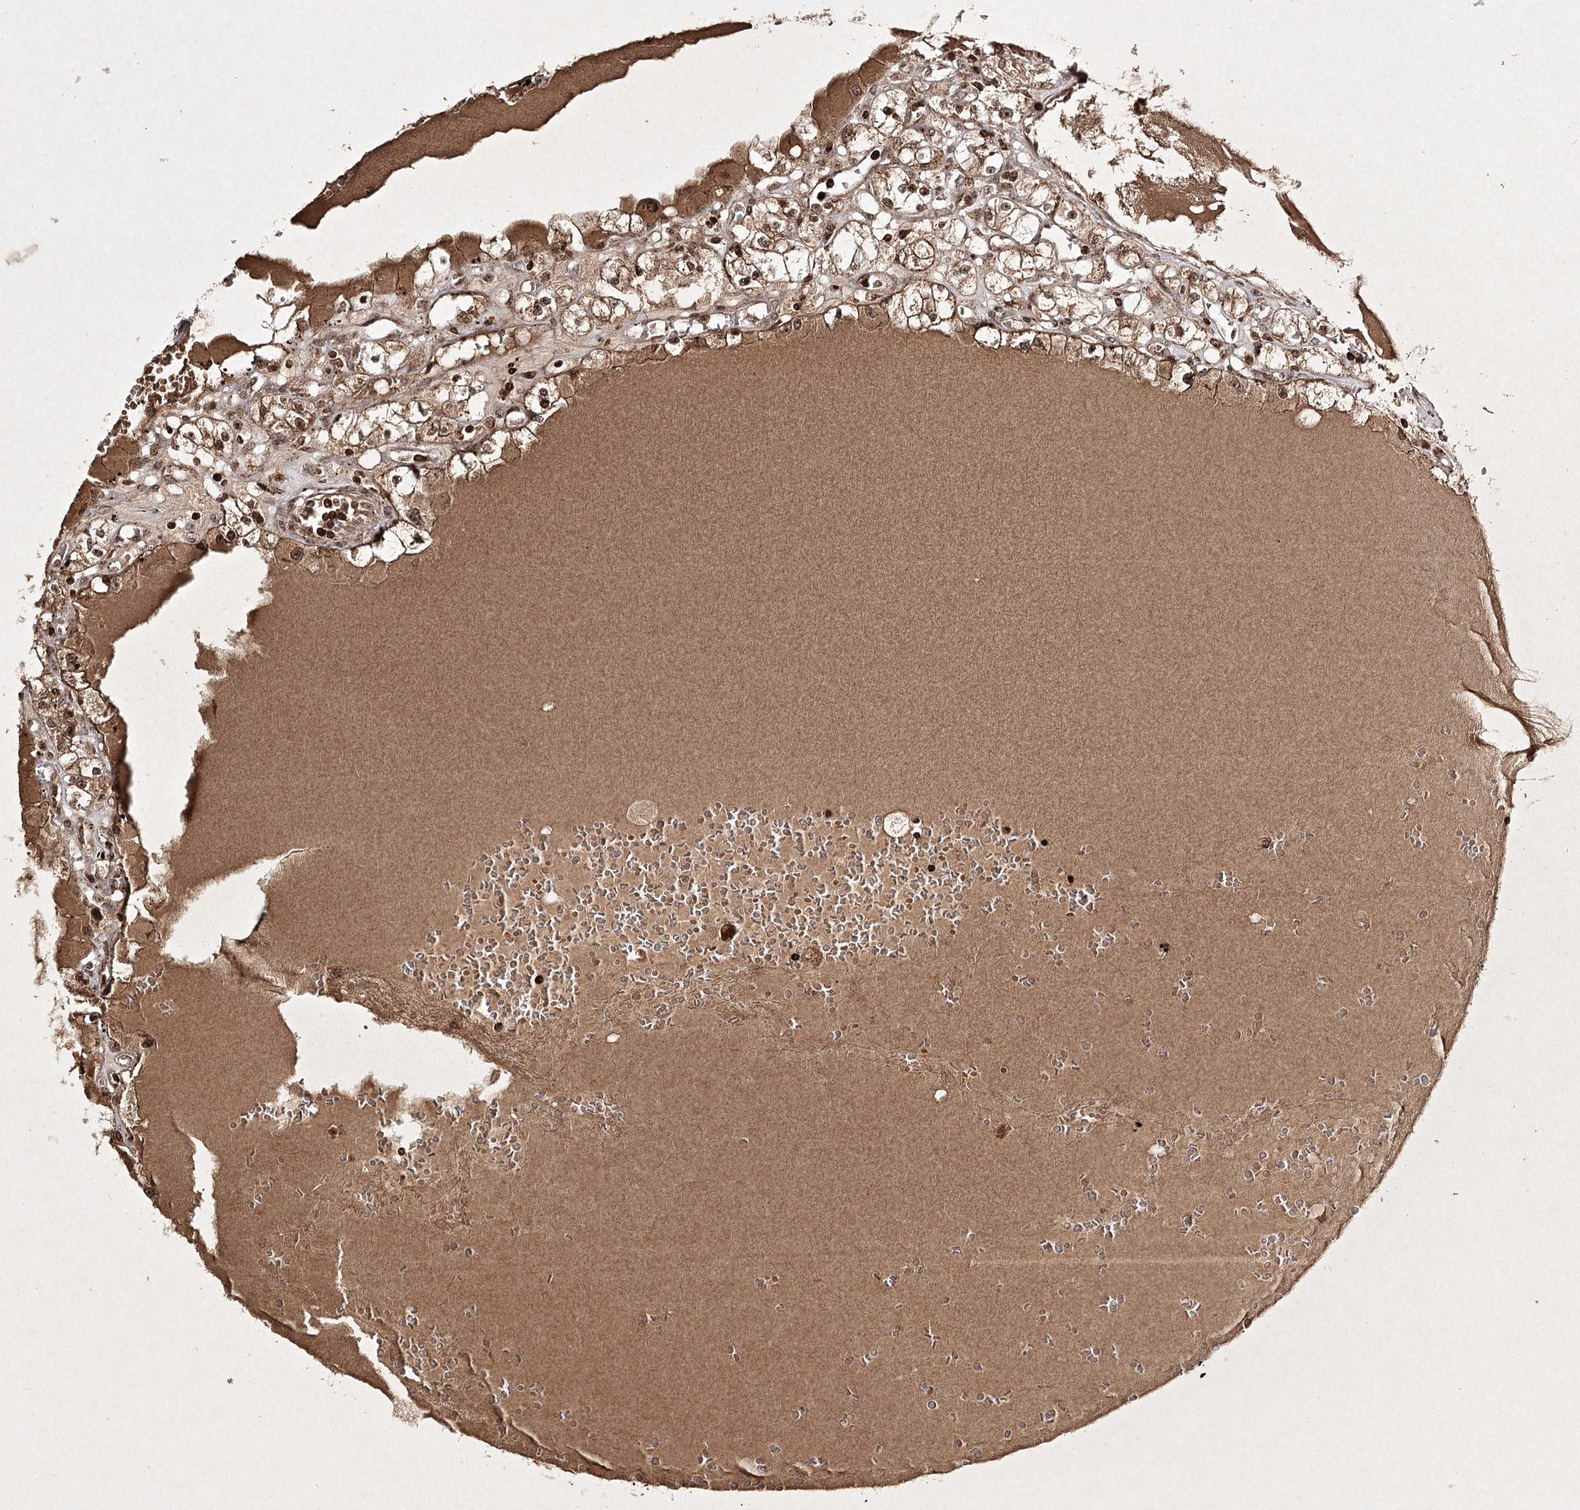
{"staining": {"intensity": "moderate", "quantity": ">75%", "location": "cytoplasmic/membranous,nuclear"}, "tissue": "renal cancer", "cell_type": "Tumor cells", "image_type": "cancer", "snomed": [{"axis": "morphology", "description": "Adenocarcinoma, NOS"}, {"axis": "topography", "description": "Kidney"}], "caption": "Brown immunohistochemical staining in renal adenocarcinoma reveals moderate cytoplasmic/membranous and nuclear expression in approximately >75% of tumor cells.", "gene": "CARM1", "patient": {"sex": "male", "age": 56}}